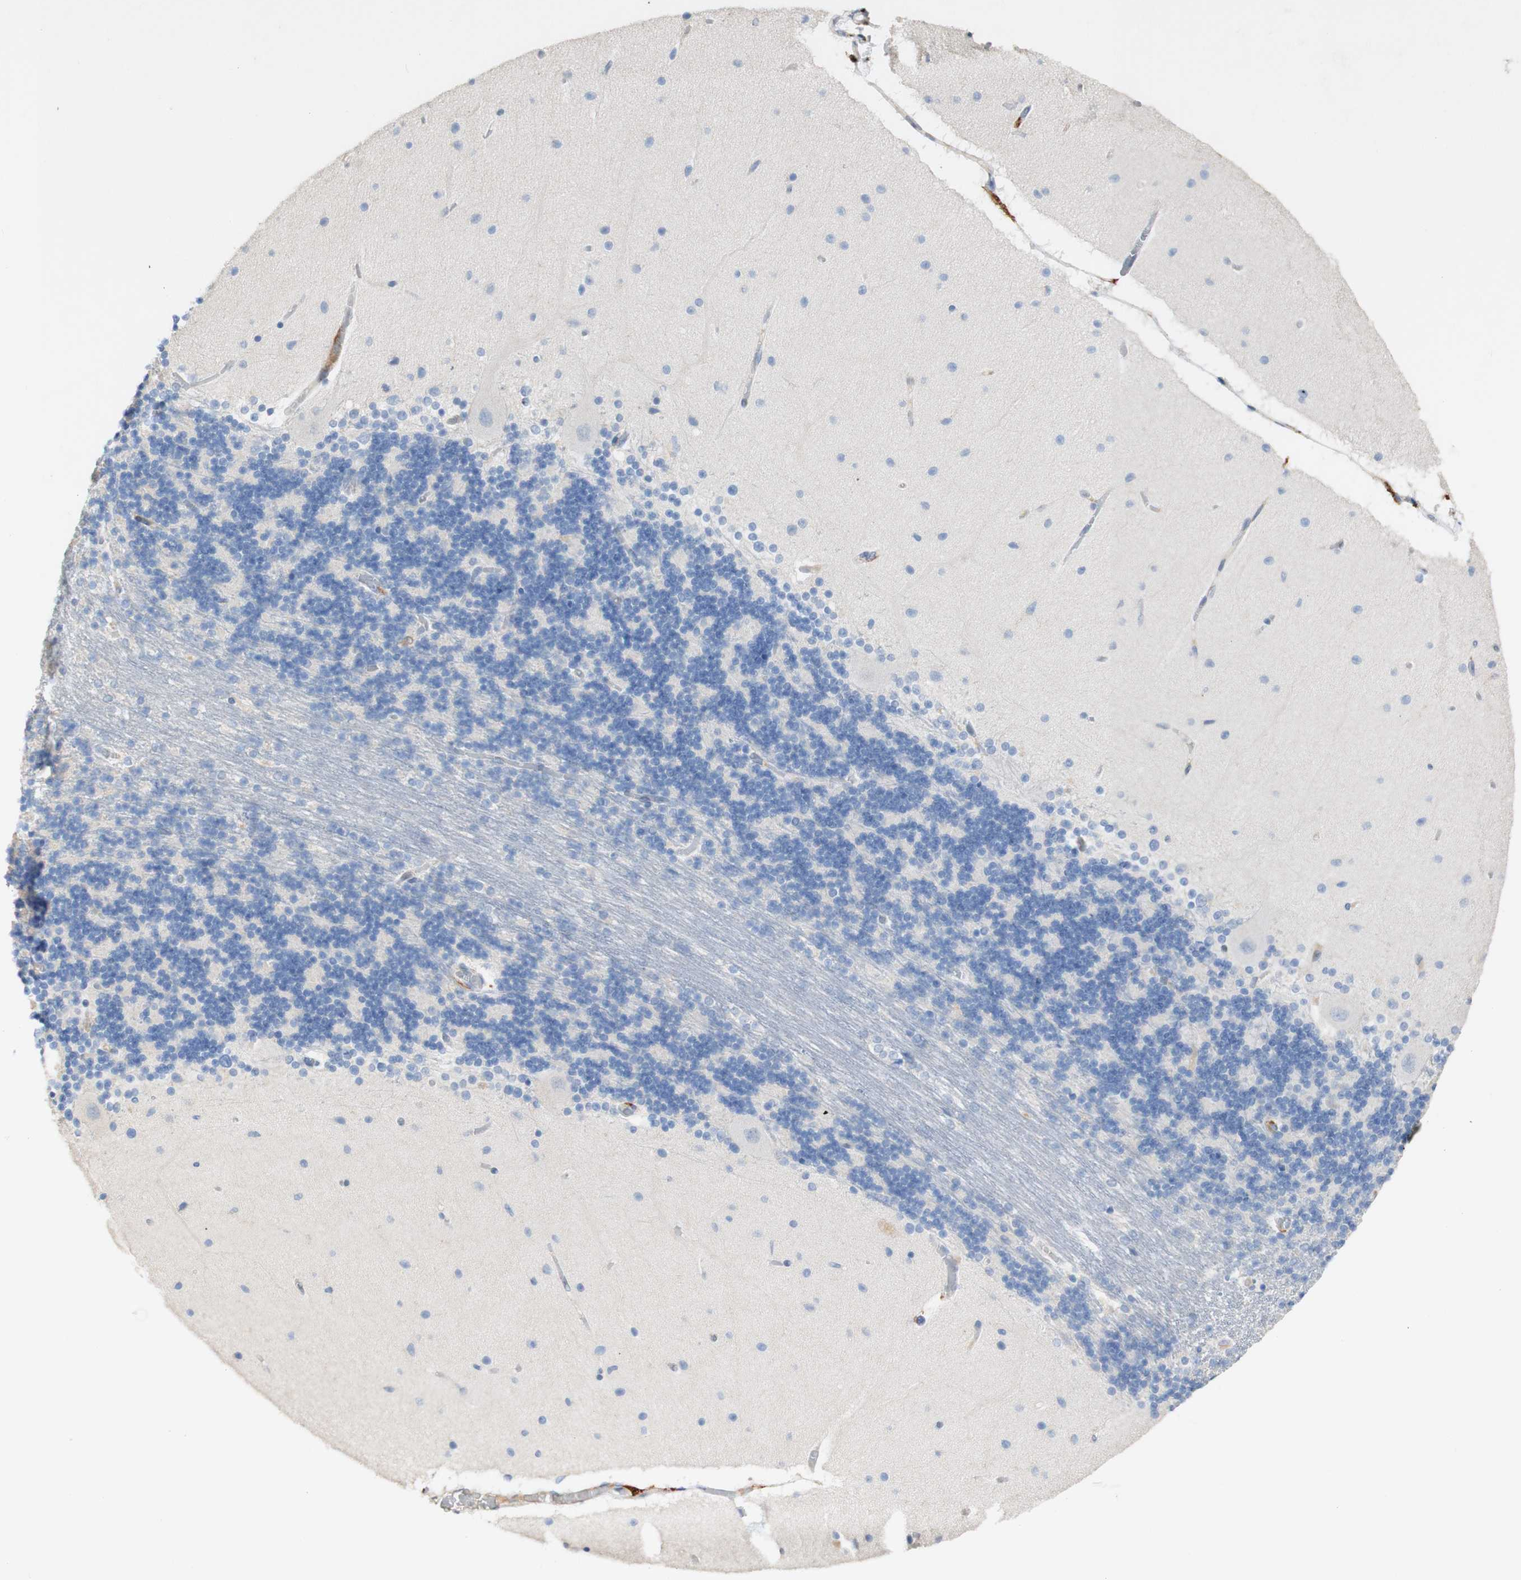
{"staining": {"intensity": "negative", "quantity": "none", "location": "none"}, "tissue": "cerebellum", "cell_type": "Cells in granular layer", "image_type": "normal", "snomed": [{"axis": "morphology", "description": "Normal tissue, NOS"}, {"axis": "topography", "description": "Cerebellum"}], "caption": "DAB immunohistochemical staining of normal cerebellum displays no significant positivity in cells in granular layer.", "gene": "FCGRT", "patient": {"sex": "female", "age": 54}}